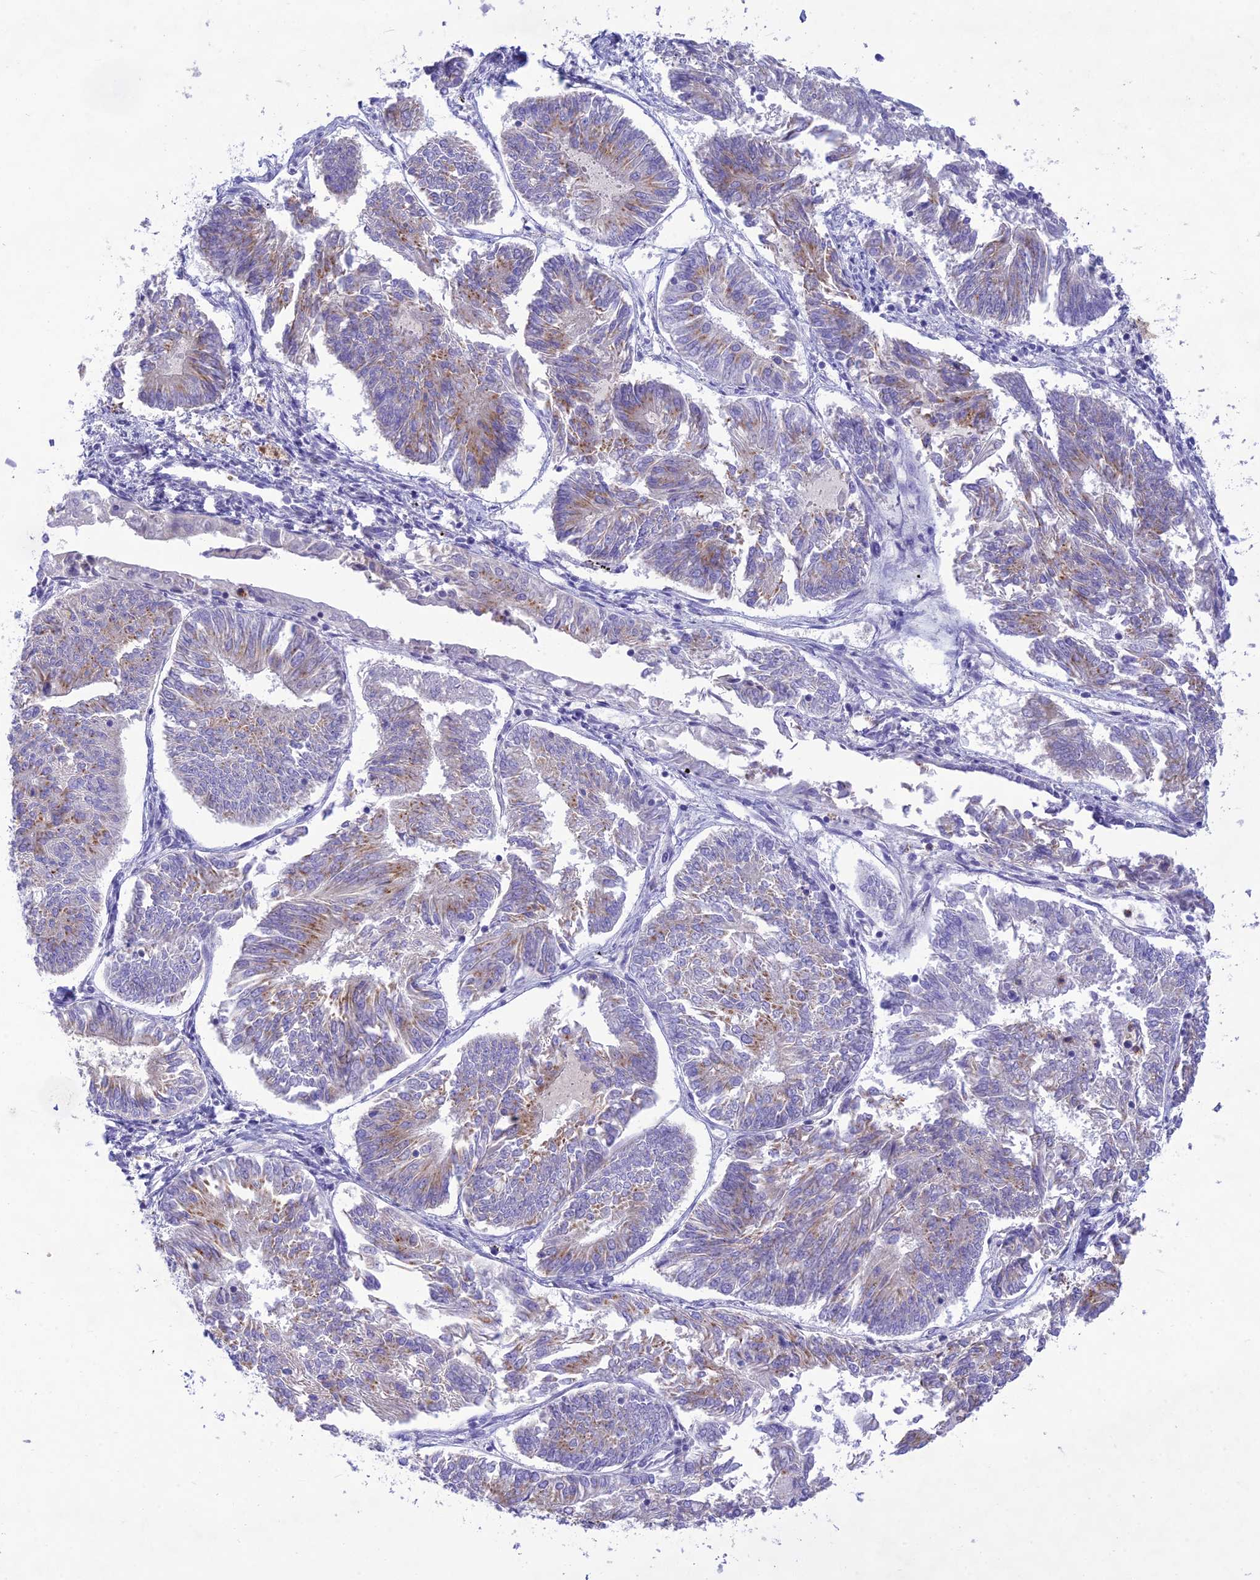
{"staining": {"intensity": "moderate", "quantity": "<25%", "location": "cytoplasmic/membranous"}, "tissue": "endometrial cancer", "cell_type": "Tumor cells", "image_type": "cancer", "snomed": [{"axis": "morphology", "description": "Adenocarcinoma, NOS"}, {"axis": "topography", "description": "Endometrium"}], "caption": "A high-resolution photomicrograph shows immunohistochemistry (IHC) staining of adenocarcinoma (endometrial), which demonstrates moderate cytoplasmic/membranous expression in approximately <25% of tumor cells.", "gene": "SLC13A5", "patient": {"sex": "female", "age": 58}}